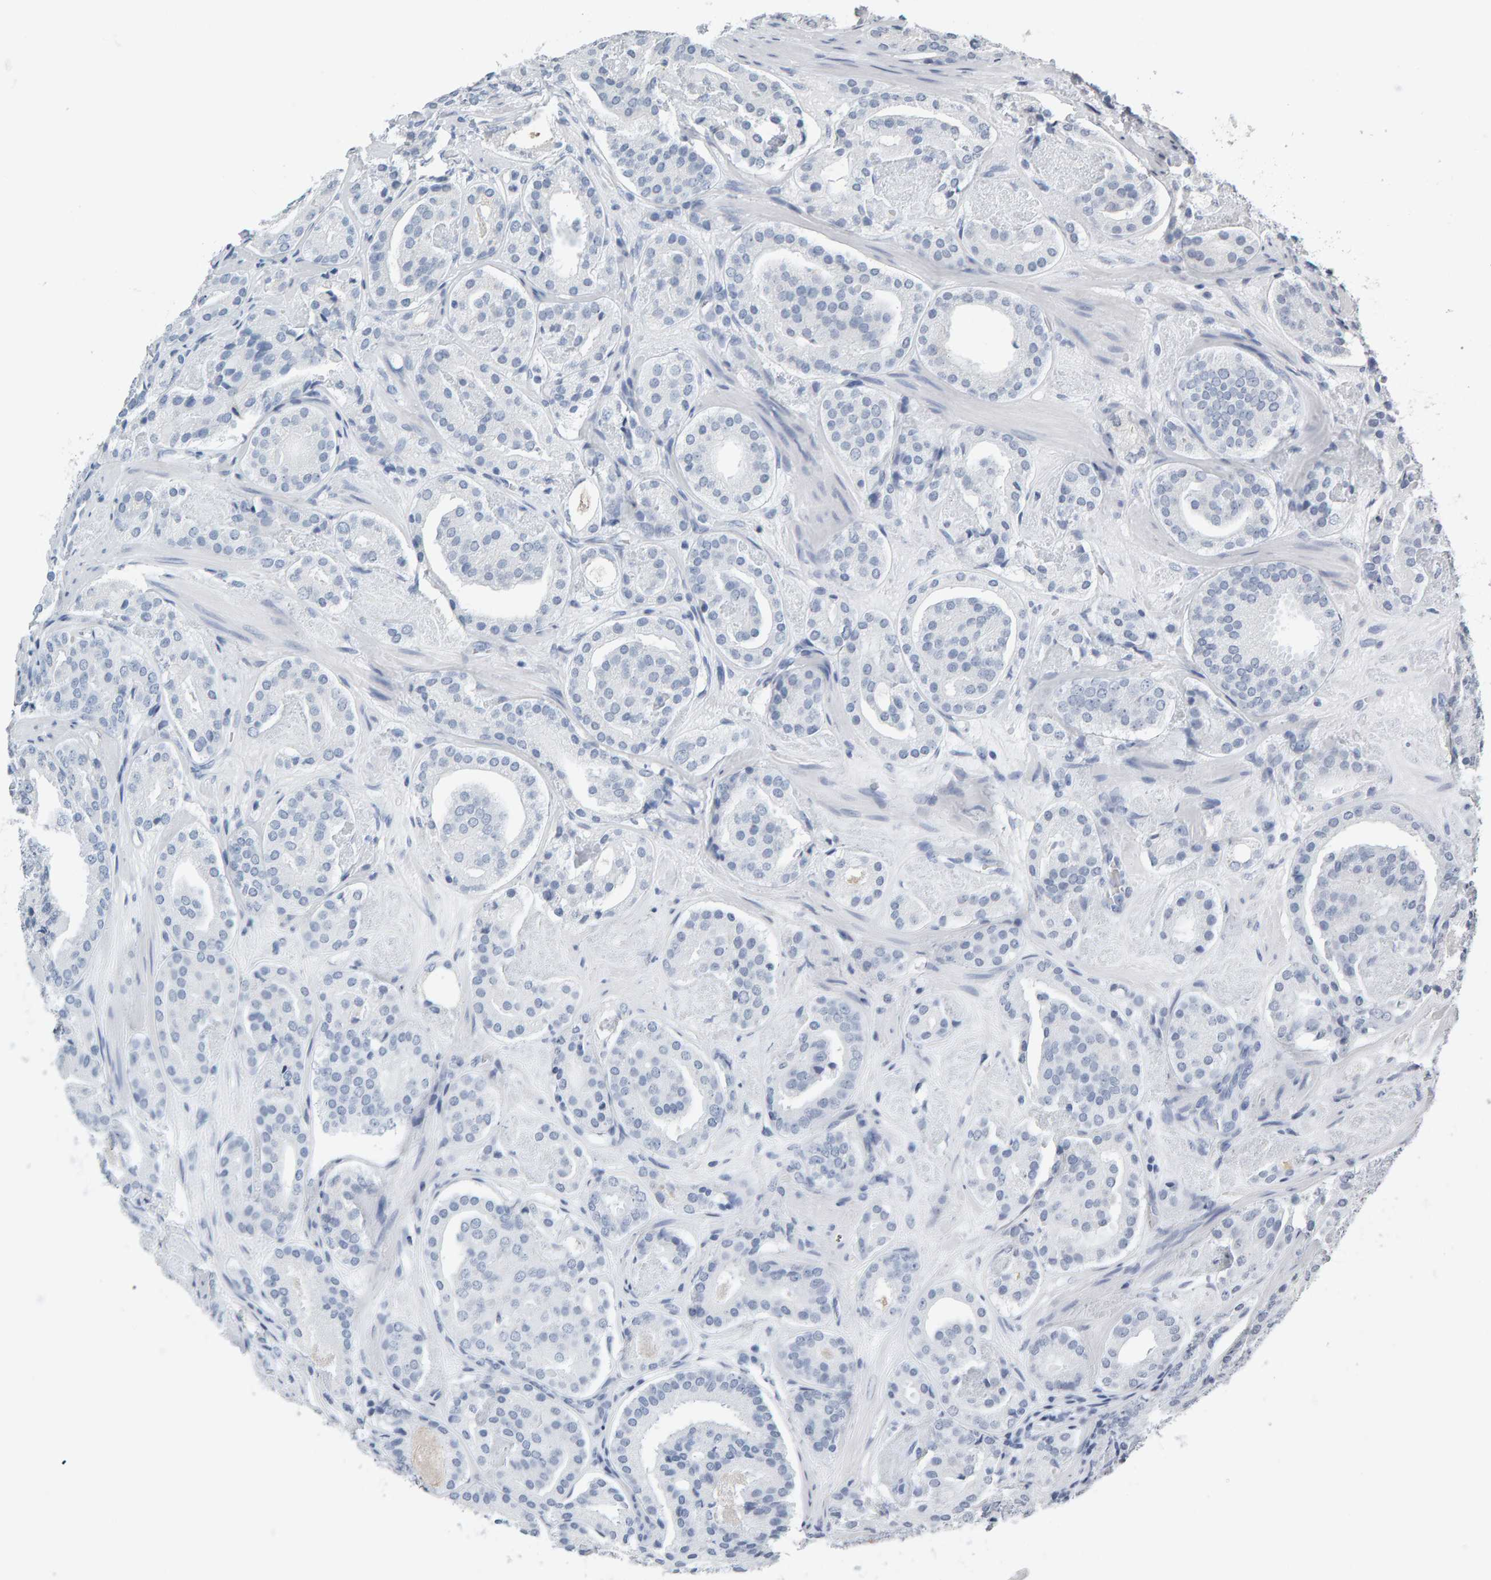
{"staining": {"intensity": "negative", "quantity": "none", "location": "none"}, "tissue": "prostate cancer", "cell_type": "Tumor cells", "image_type": "cancer", "snomed": [{"axis": "morphology", "description": "Adenocarcinoma, Low grade"}, {"axis": "topography", "description": "Prostate"}], "caption": "Human prostate adenocarcinoma (low-grade) stained for a protein using IHC shows no positivity in tumor cells.", "gene": "SPACA3", "patient": {"sex": "male", "age": 69}}